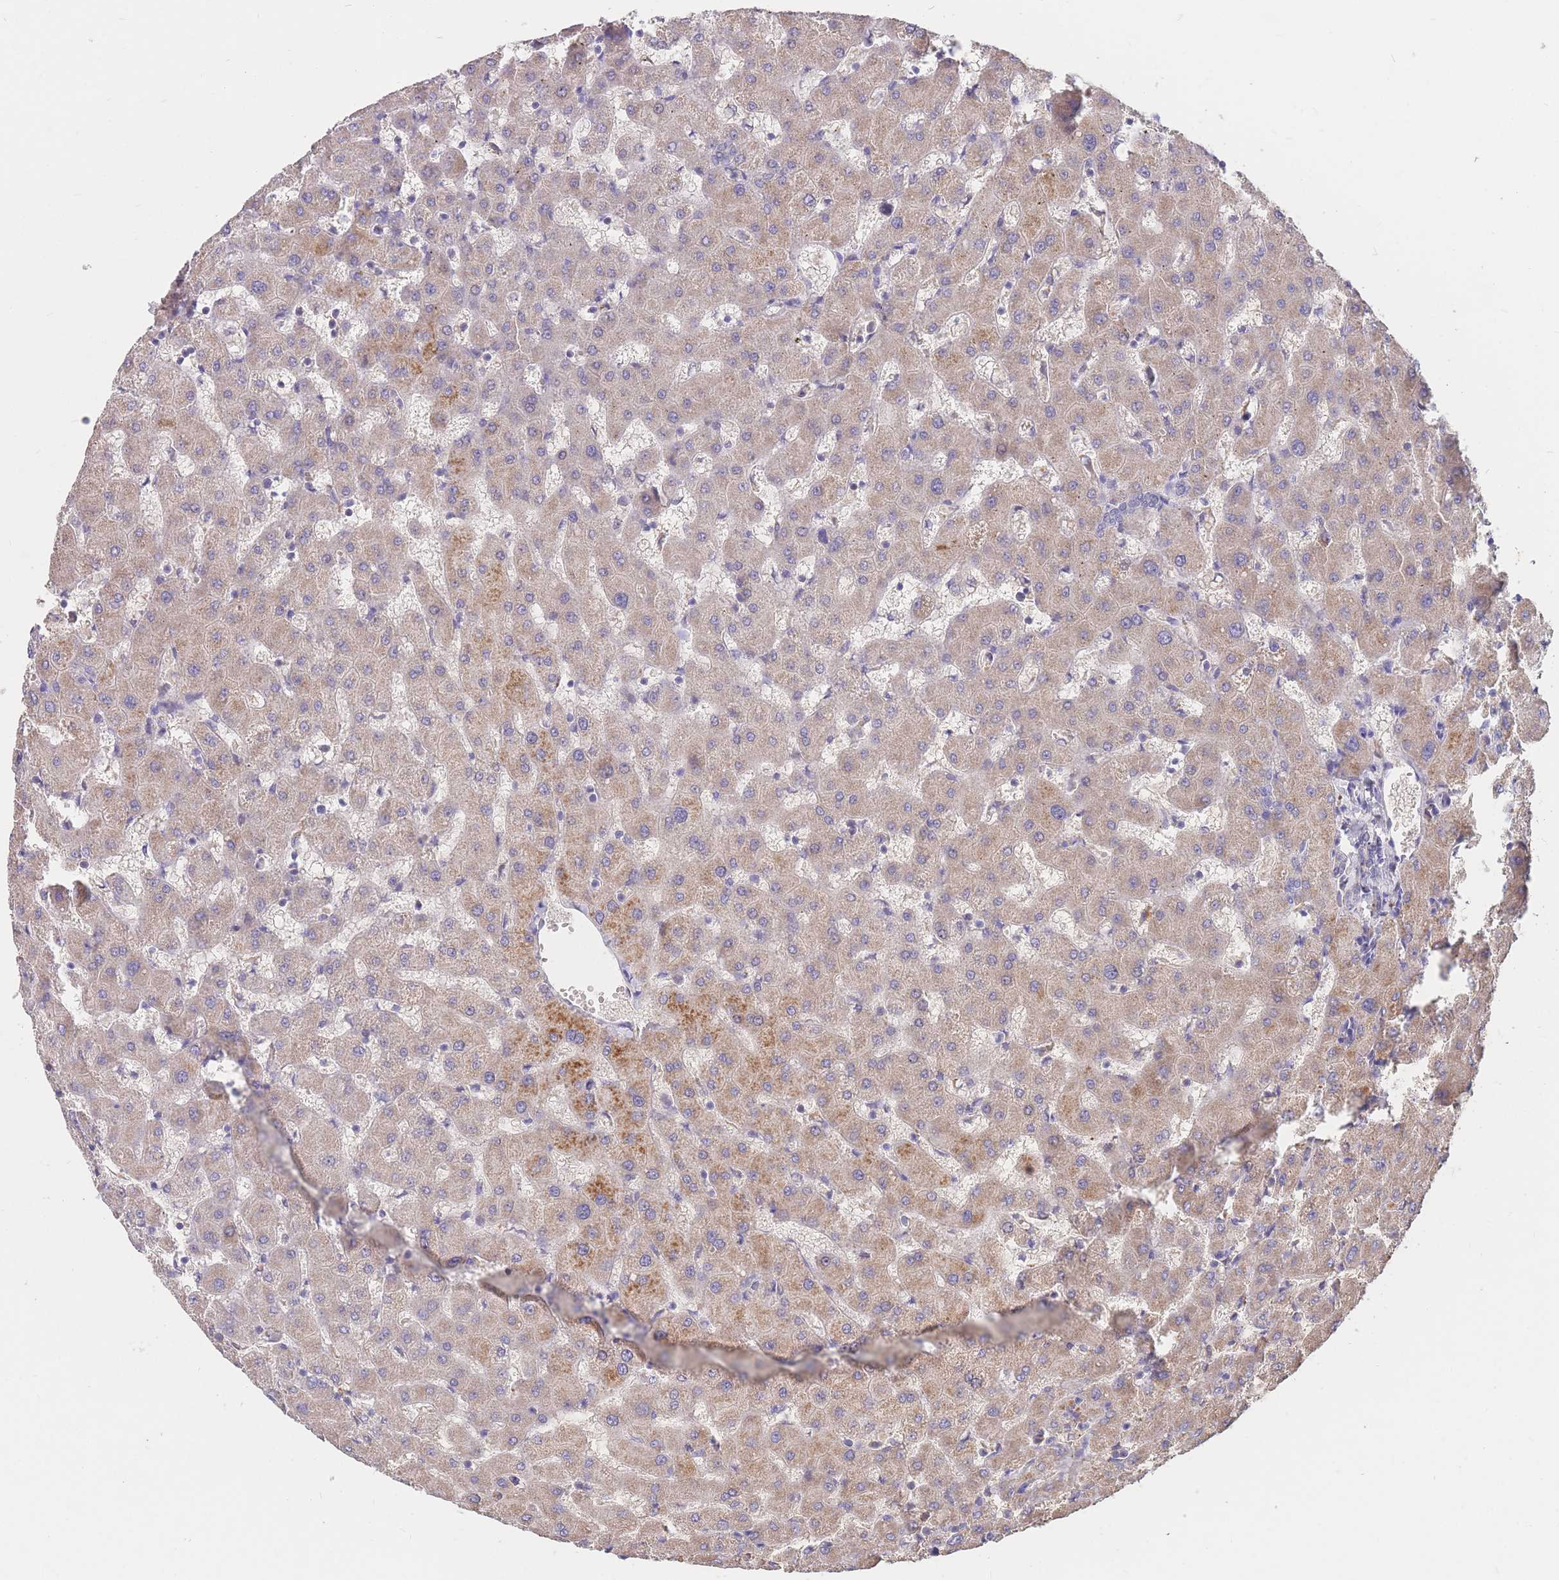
{"staining": {"intensity": "negative", "quantity": "none", "location": "none"}, "tissue": "liver", "cell_type": "Cholangiocytes", "image_type": "normal", "snomed": [{"axis": "morphology", "description": "Normal tissue, NOS"}, {"axis": "topography", "description": "Liver"}], "caption": "This is an IHC histopathology image of unremarkable human liver. There is no staining in cholangiocytes.", "gene": "PTPMT1", "patient": {"sex": "female", "age": 63}}